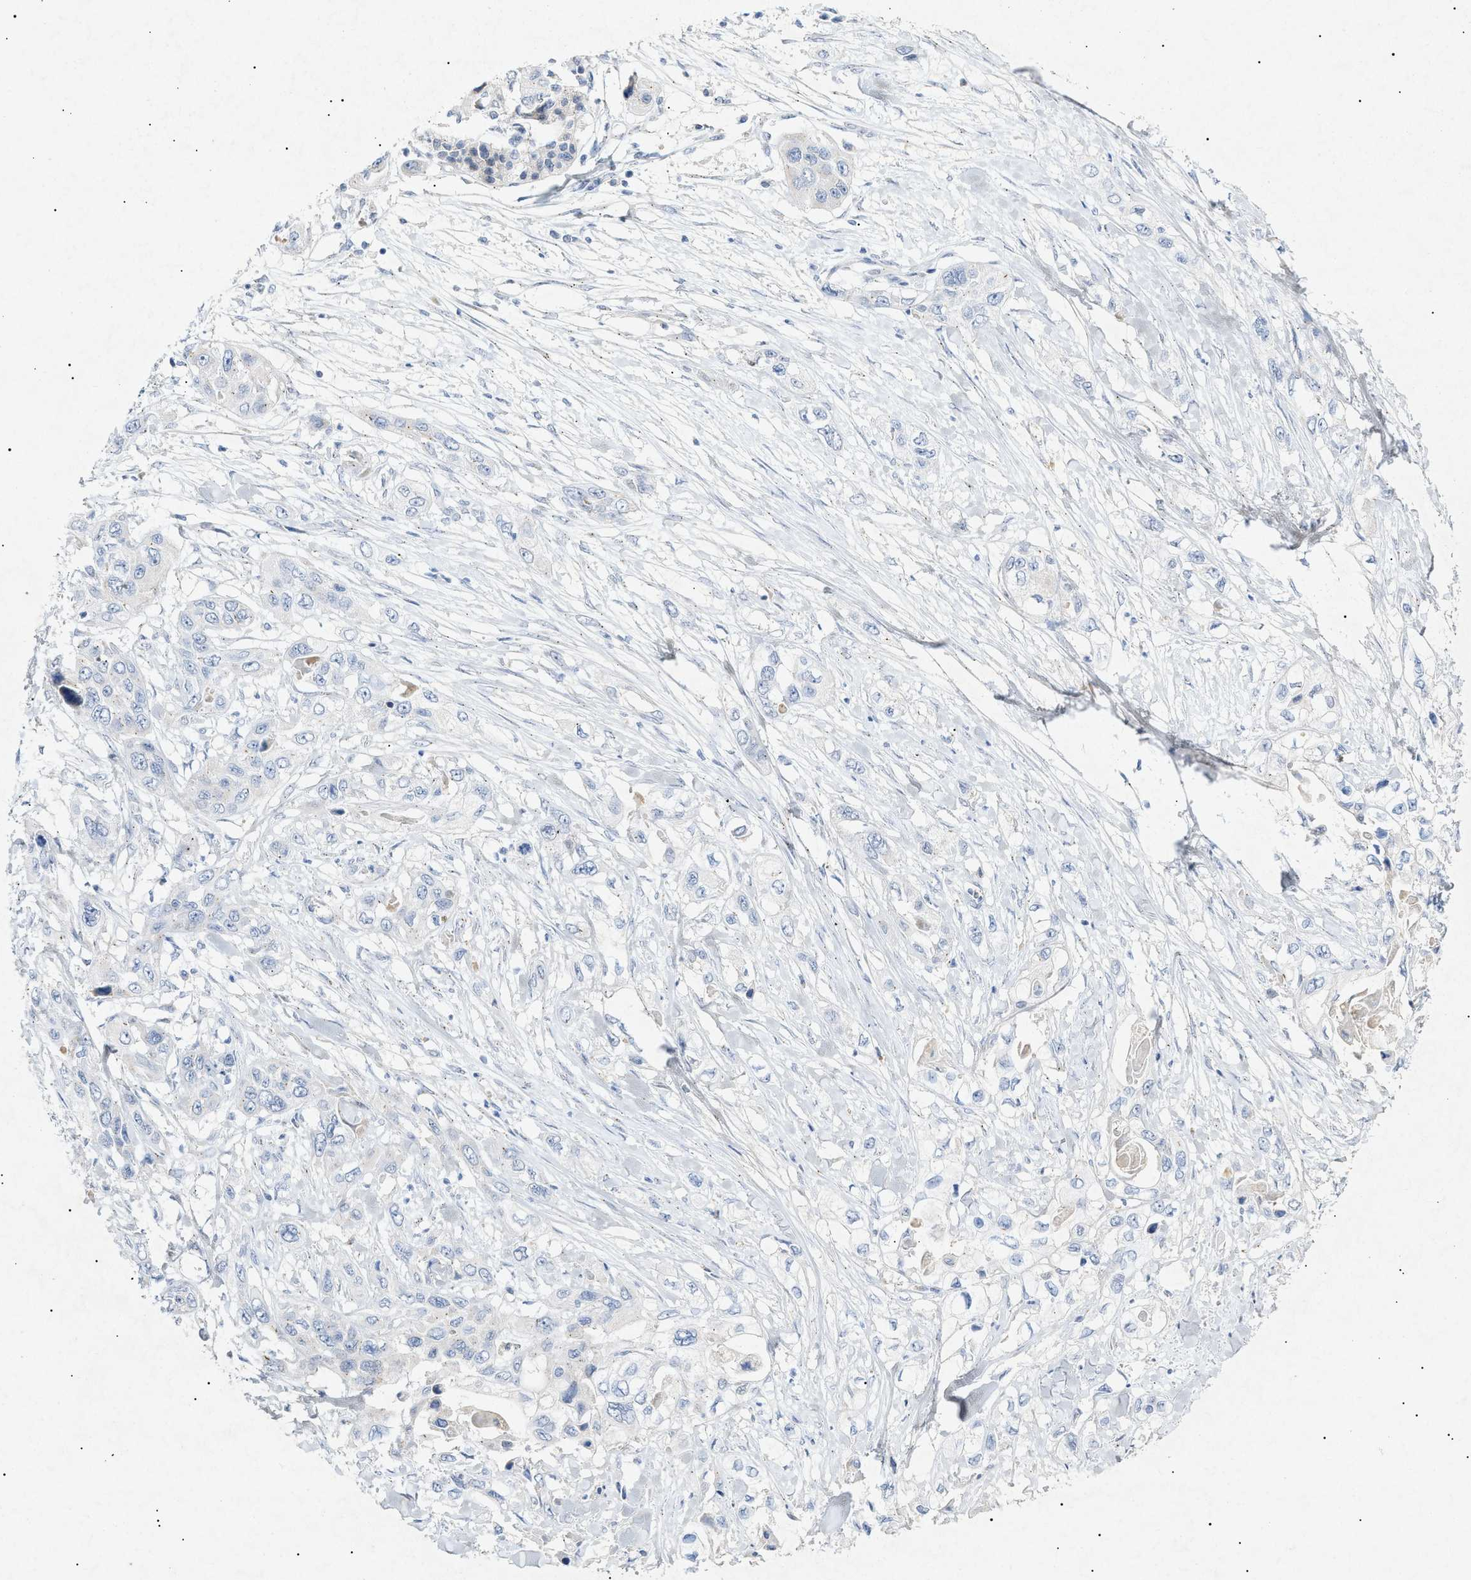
{"staining": {"intensity": "negative", "quantity": "none", "location": "none"}, "tissue": "pancreatic cancer", "cell_type": "Tumor cells", "image_type": "cancer", "snomed": [{"axis": "morphology", "description": "Adenocarcinoma, NOS"}, {"axis": "topography", "description": "Pancreas"}], "caption": "The immunohistochemistry (IHC) histopathology image has no significant staining in tumor cells of pancreatic cancer (adenocarcinoma) tissue. (DAB IHC, high magnification).", "gene": "SLC25A31", "patient": {"sex": "female", "age": 70}}